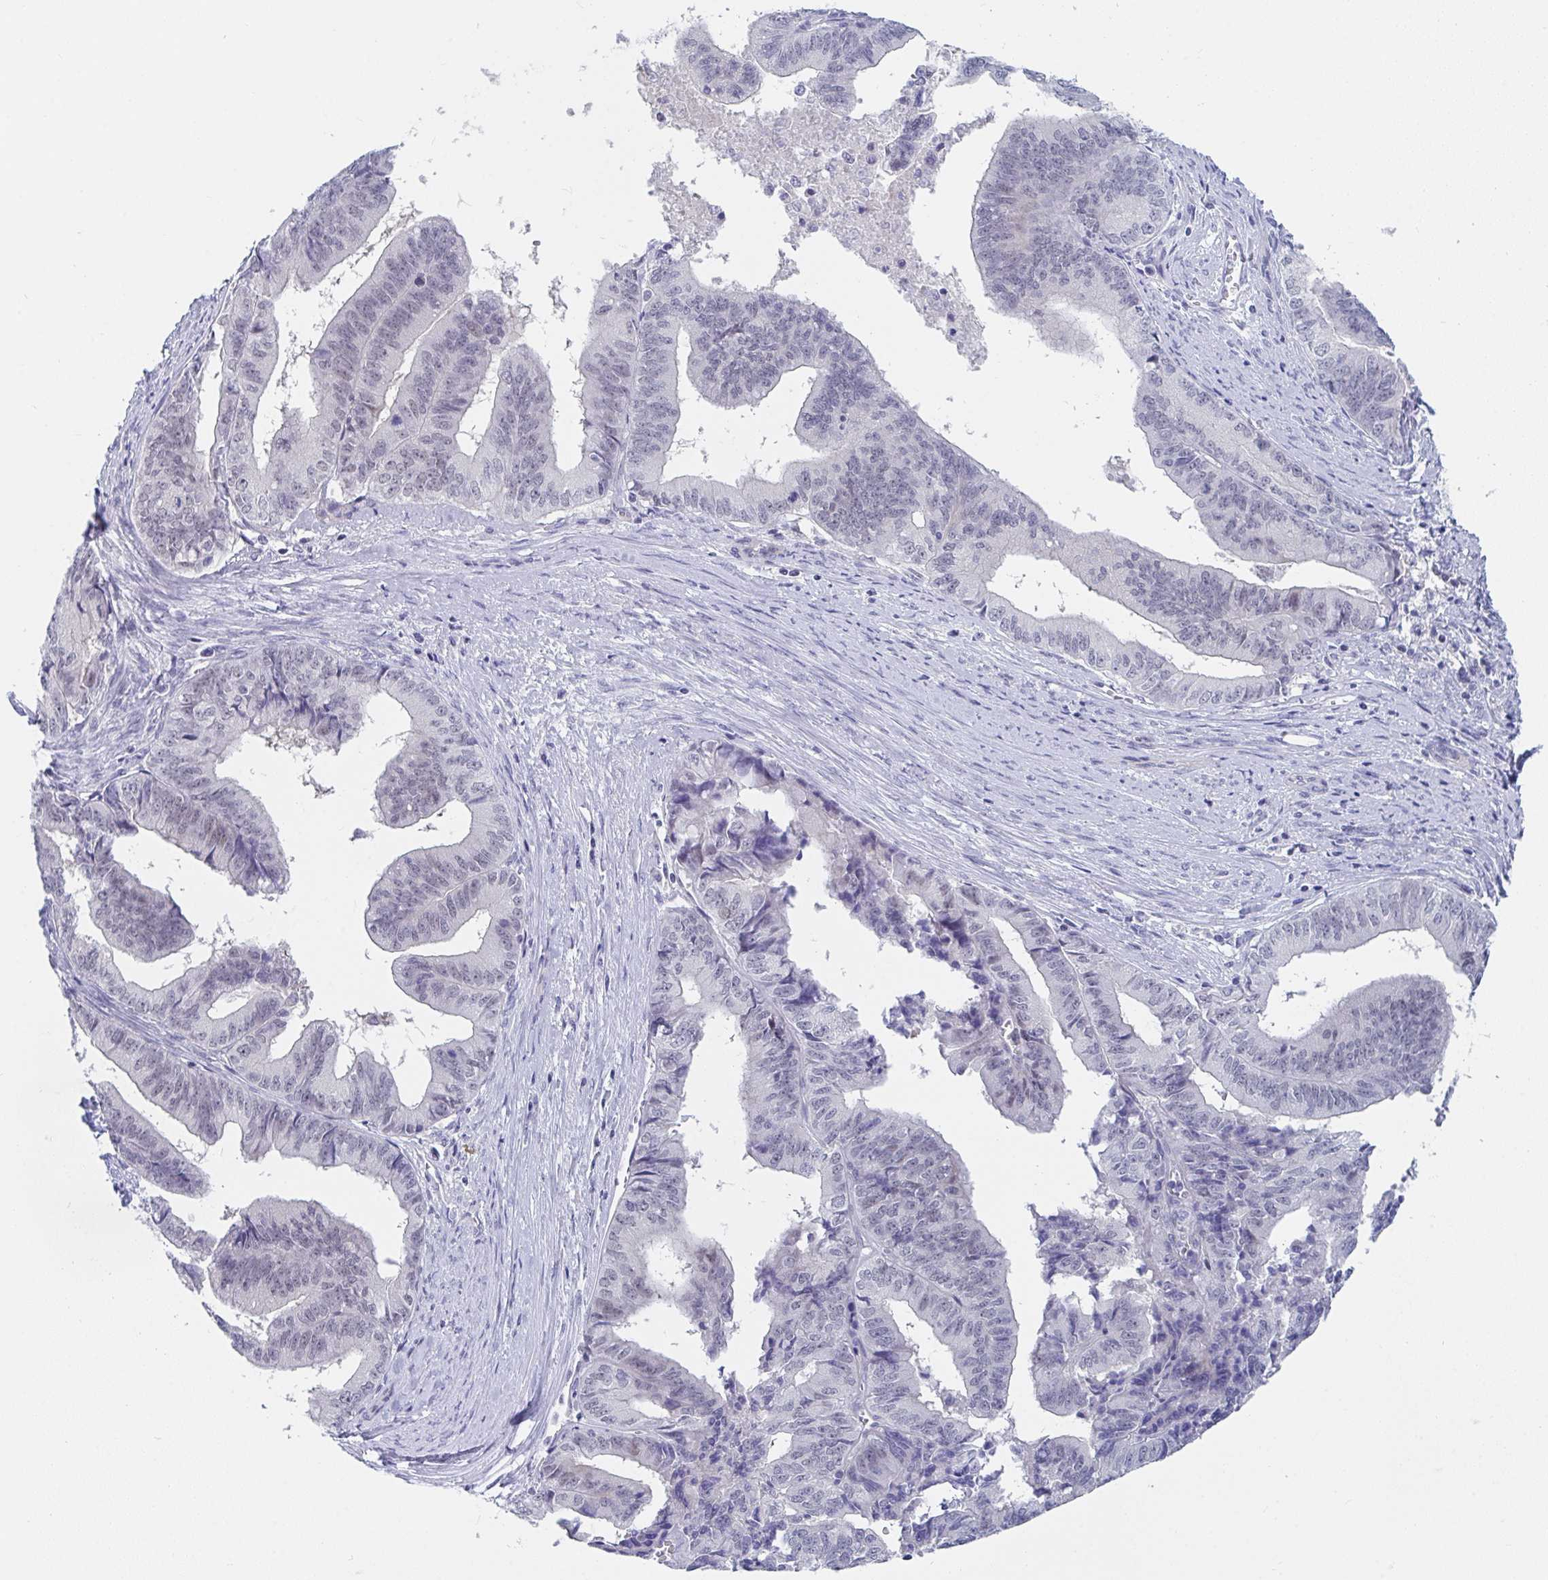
{"staining": {"intensity": "negative", "quantity": "none", "location": "none"}, "tissue": "endometrial cancer", "cell_type": "Tumor cells", "image_type": "cancer", "snomed": [{"axis": "morphology", "description": "Adenocarcinoma, NOS"}, {"axis": "topography", "description": "Endometrium"}], "caption": "DAB (3,3'-diaminobenzidine) immunohistochemical staining of human endometrial adenocarcinoma demonstrates no significant expression in tumor cells.", "gene": "DAOA", "patient": {"sex": "female", "age": 65}}